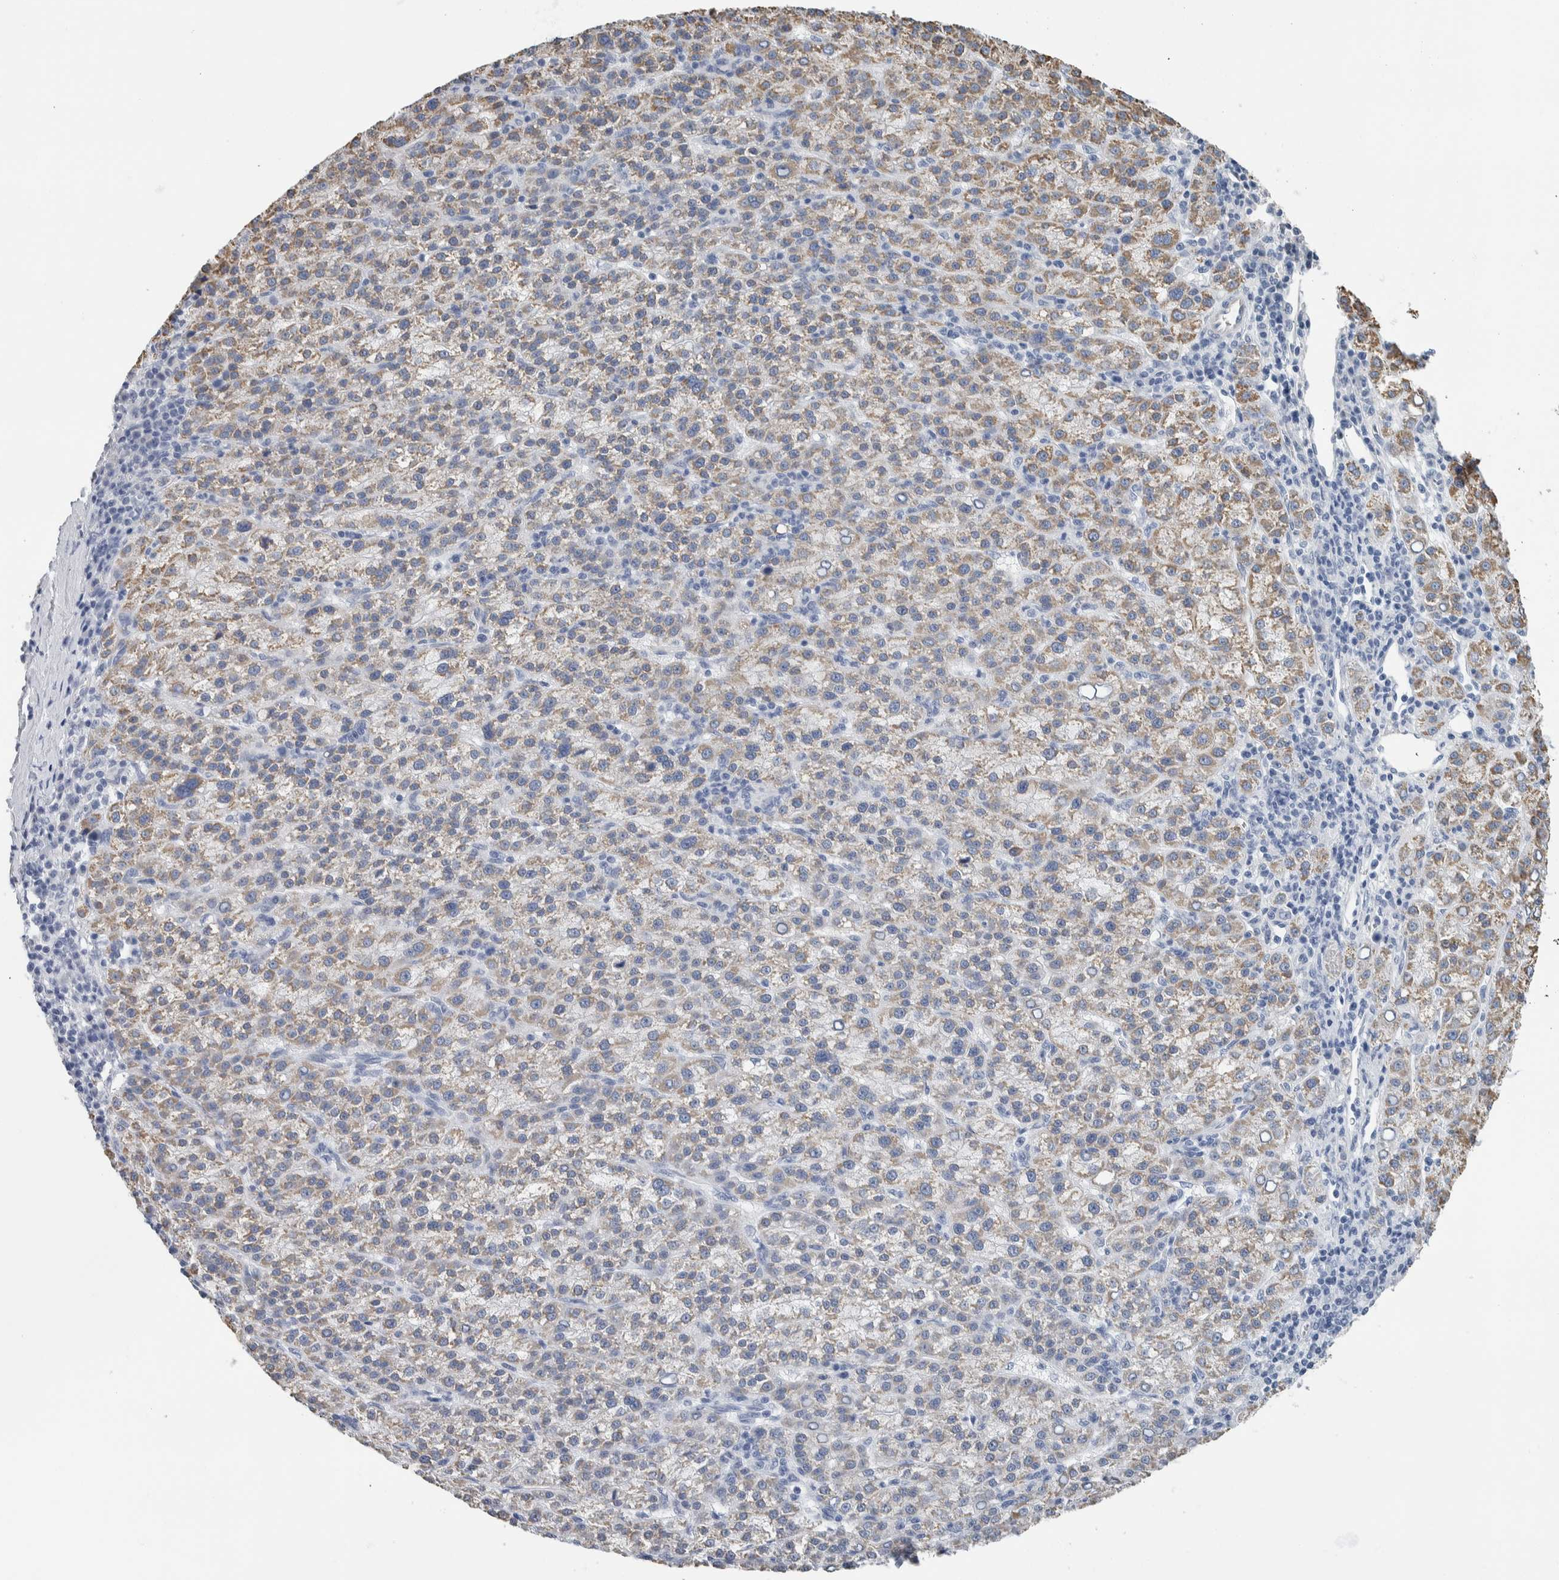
{"staining": {"intensity": "moderate", "quantity": "25%-75%", "location": "cytoplasmic/membranous"}, "tissue": "liver cancer", "cell_type": "Tumor cells", "image_type": "cancer", "snomed": [{"axis": "morphology", "description": "Carcinoma, Hepatocellular, NOS"}, {"axis": "topography", "description": "Liver"}], "caption": "Protein analysis of liver cancer tissue demonstrates moderate cytoplasmic/membranous staining in approximately 25%-75% of tumor cells.", "gene": "NEFM", "patient": {"sex": "female", "age": 58}}